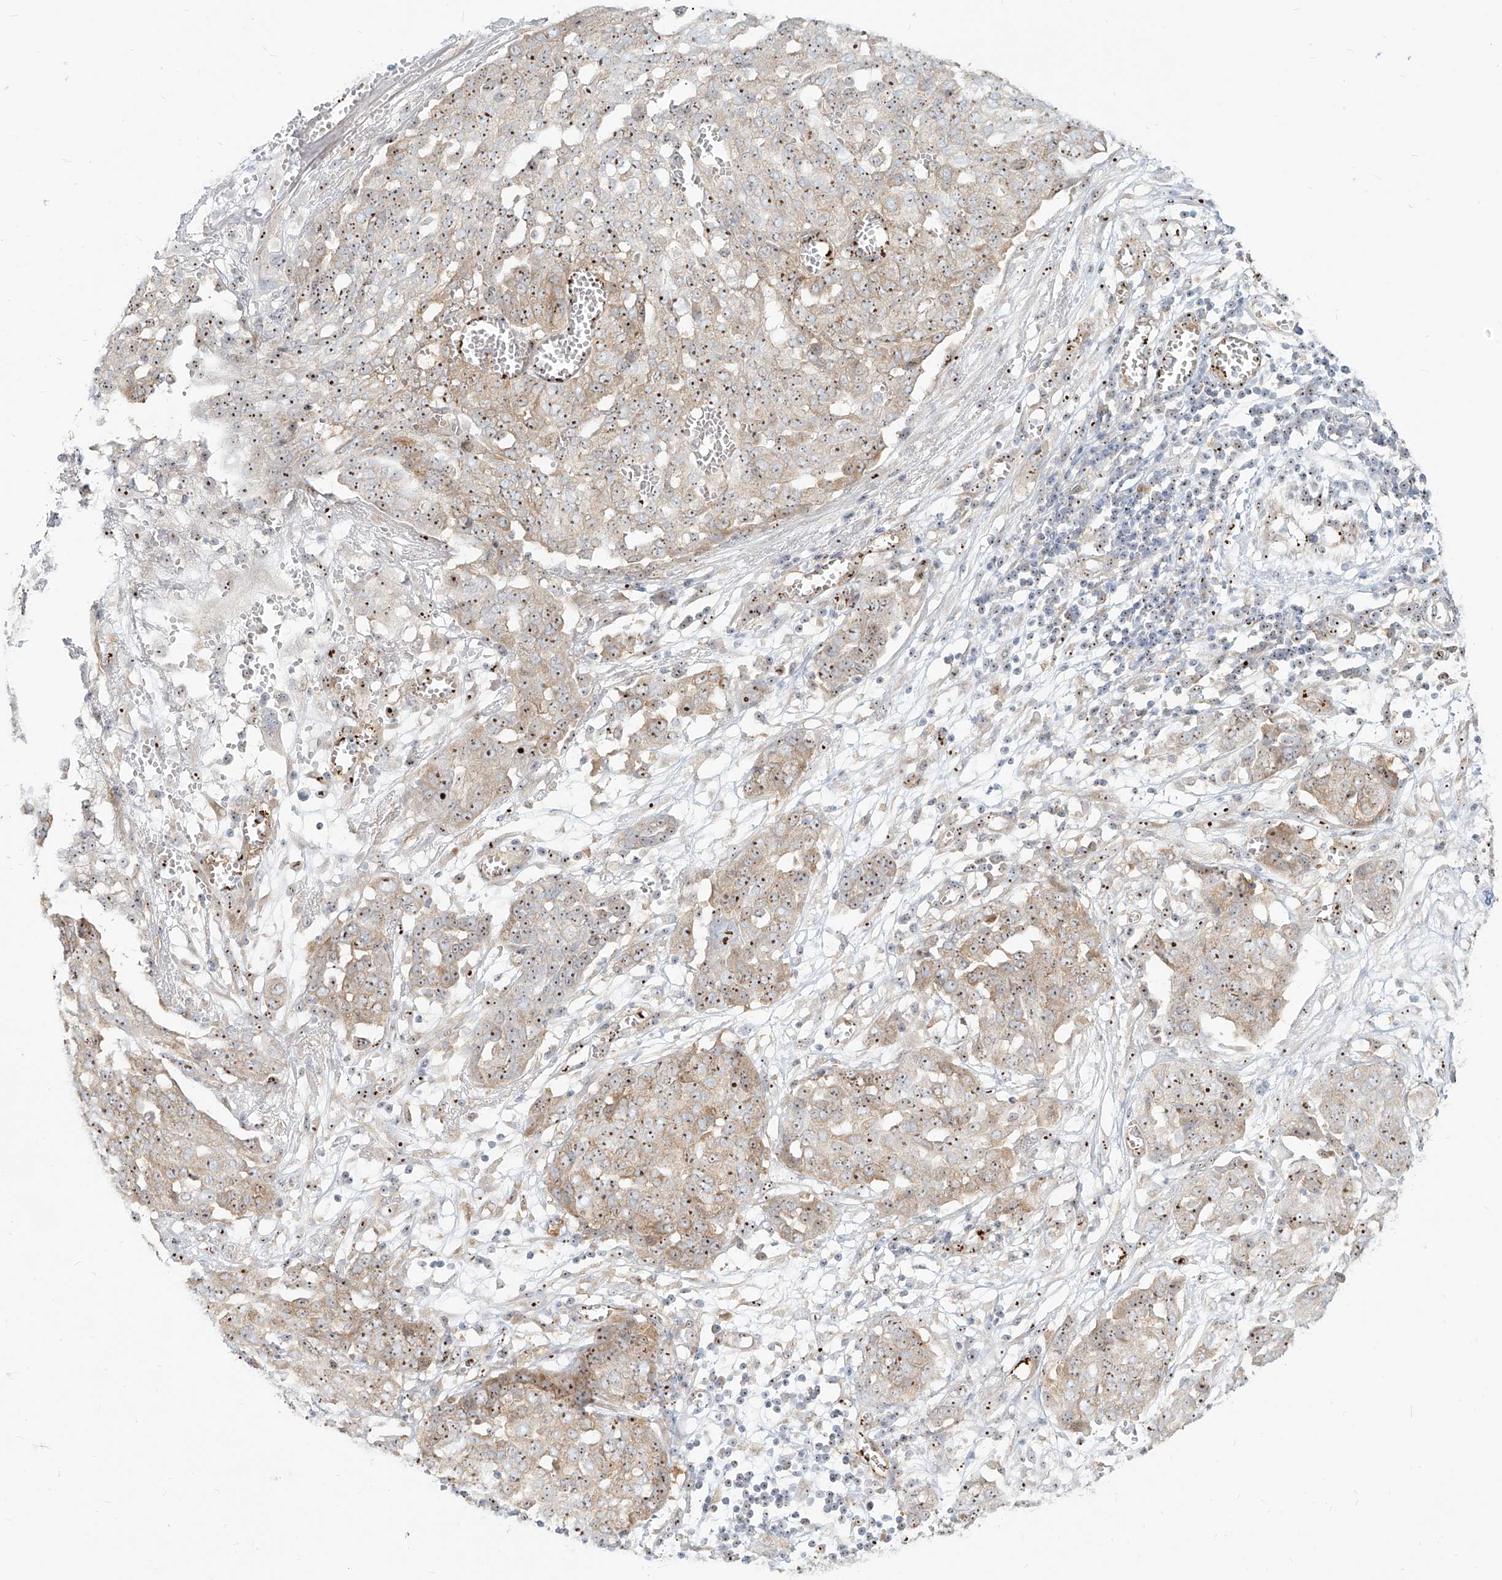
{"staining": {"intensity": "moderate", "quantity": ">75%", "location": "cytoplasmic/membranous,nuclear"}, "tissue": "ovarian cancer", "cell_type": "Tumor cells", "image_type": "cancer", "snomed": [{"axis": "morphology", "description": "Cystadenocarcinoma, serous, NOS"}, {"axis": "topography", "description": "Soft tissue"}, {"axis": "topography", "description": "Ovary"}], "caption": "Ovarian cancer (serous cystadenocarcinoma) was stained to show a protein in brown. There is medium levels of moderate cytoplasmic/membranous and nuclear positivity in approximately >75% of tumor cells.", "gene": "BYSL", "patient": {"sex": "female", "age": 57}}